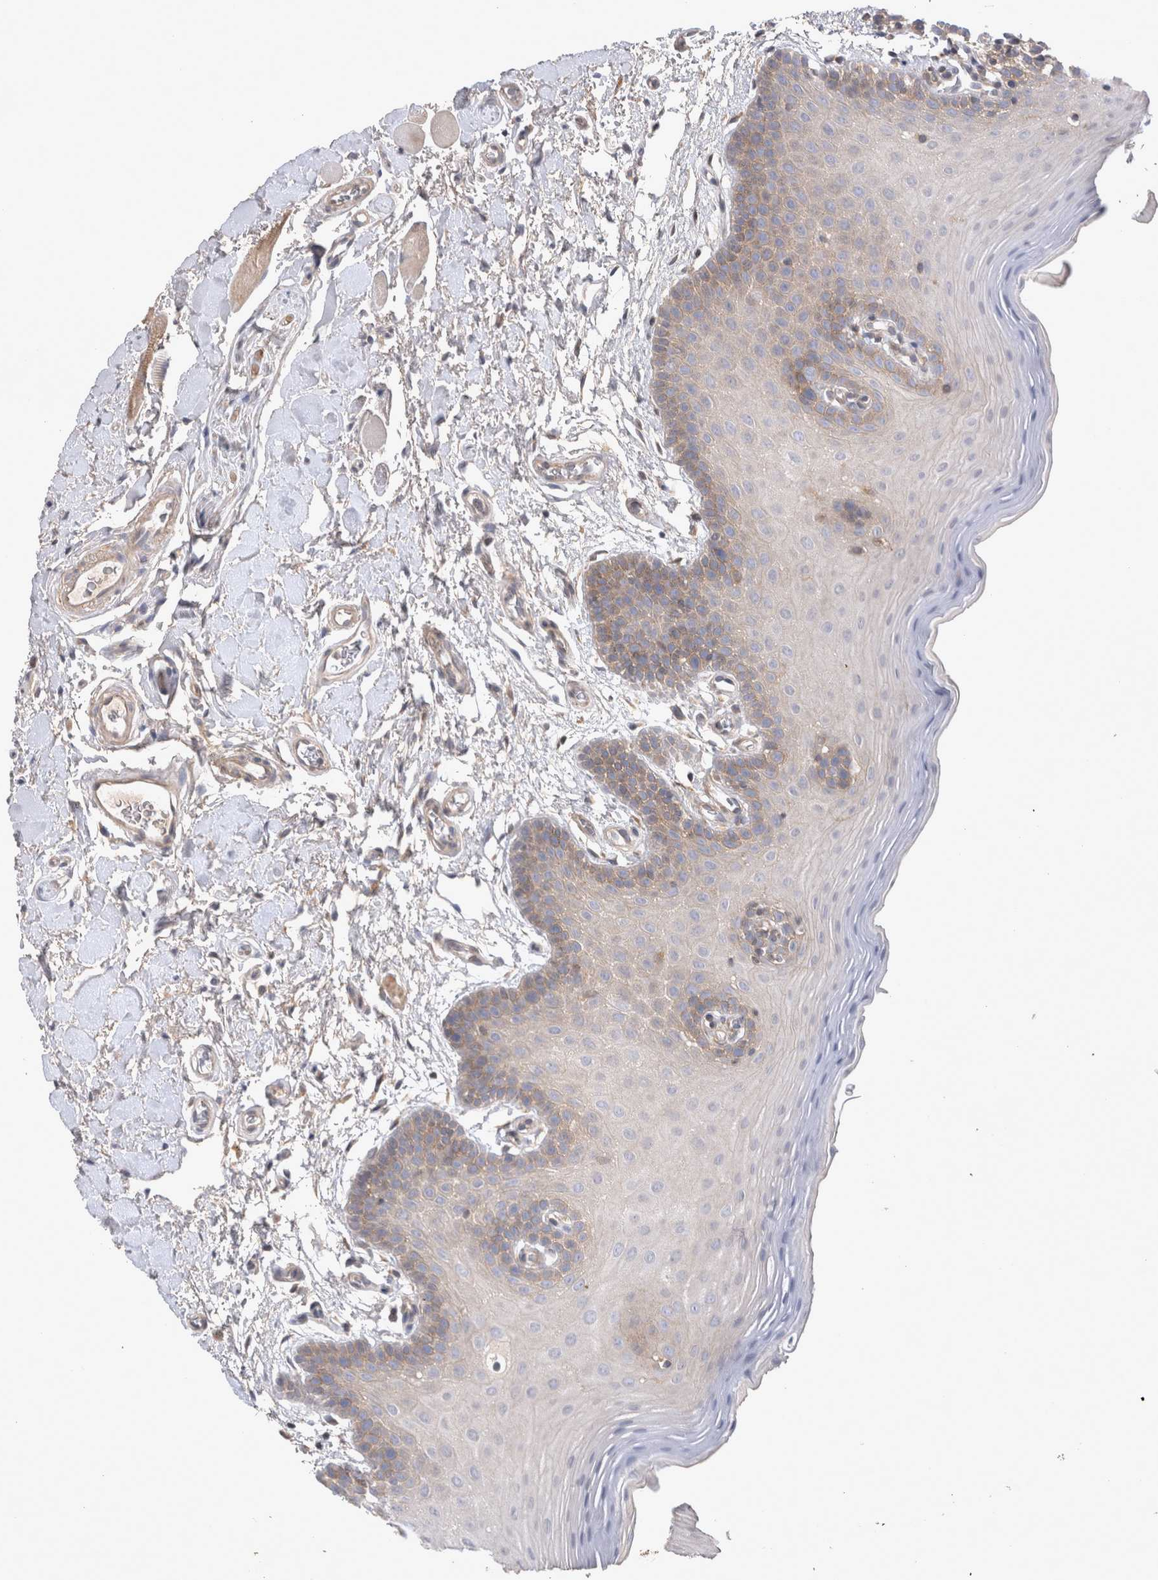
{"staining": {"intensity": "weak", "quantity": "25%-75%", "location": "cytoplasmic/membranous"}, "tissue": "oral mucosa", "cell_type": "Squamous epithelial cells", "image_type": "normal", "snomed": [{"axis": "morphology", "description": "Normal tissue, NOS"}, {"axis": "topography", "description": "Oral tissue"}], "caption": "The histopathology image displays staining of unremarkable oral mucosa, revealing weak cytoplasmic/membranous protein expression (brown color) within squamous epithelial cells. (brown staining indicates protein expression, while blue staining denotes nuclei).", "gene": "SRD5A3", "patient": {"sex": "male", "age": 62}}